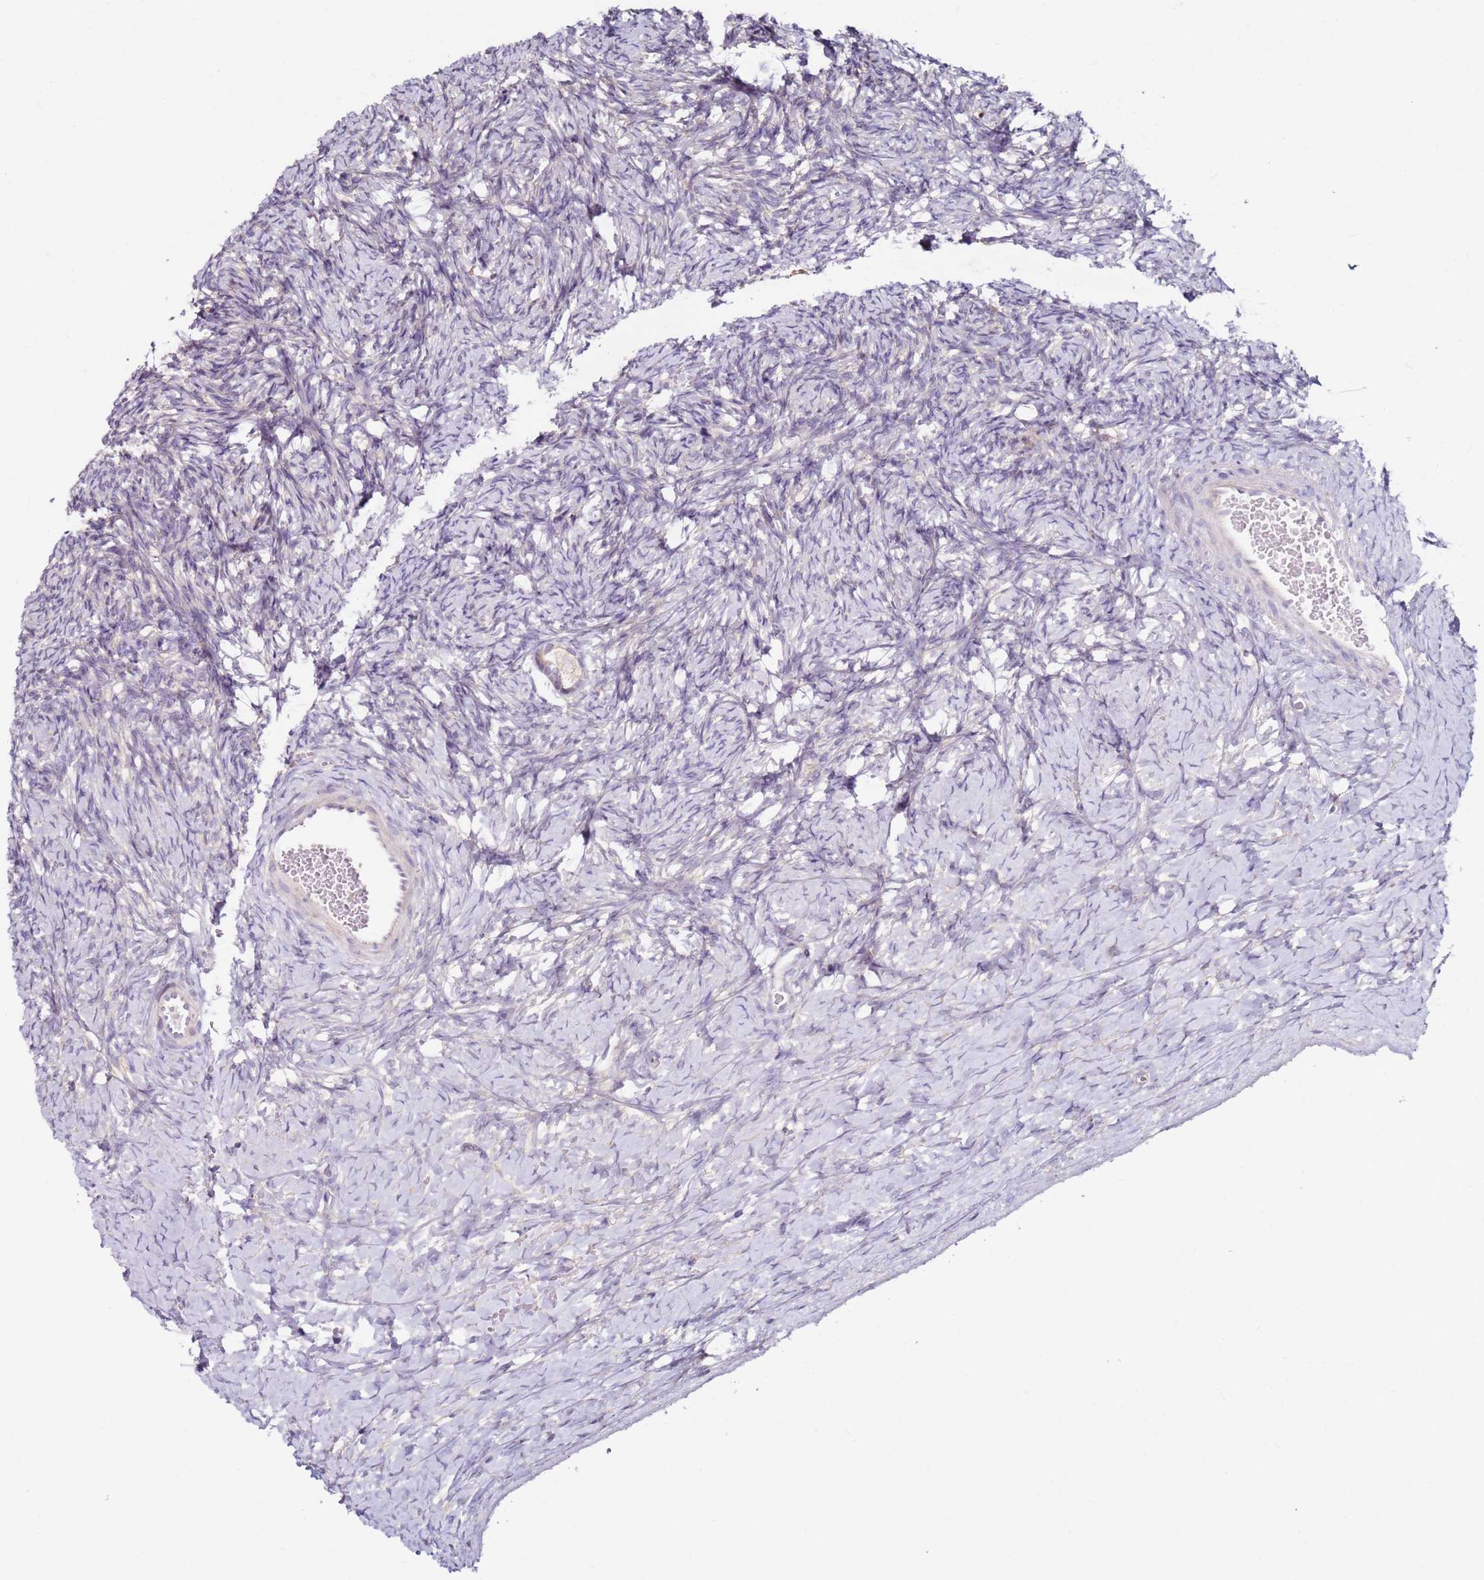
{"staining": {"intensity": "weak", "quantity": ">75%", "location": "cytoplasmic/membranous"}, "tissue": "ovary", "cell_type": "Follicle cells", "image_type": "normal", "snomed": [{"axis": "morphology", "description": "Normal tissue, NOS"}, {"axis": "morphology", "description": "Developmental malformation"}, {"axis": "topography", "description": "Ovary"}], "caption": "Ovary stained with IHC exhibits weak cytoplasmic/membranous staining in approximately >75% of follicle cells. The protein of interest is shown in brown color, while the nuclei are stained blue.", "gene": "CNOT9", "patient": {"sex": "female", "age": 39}}